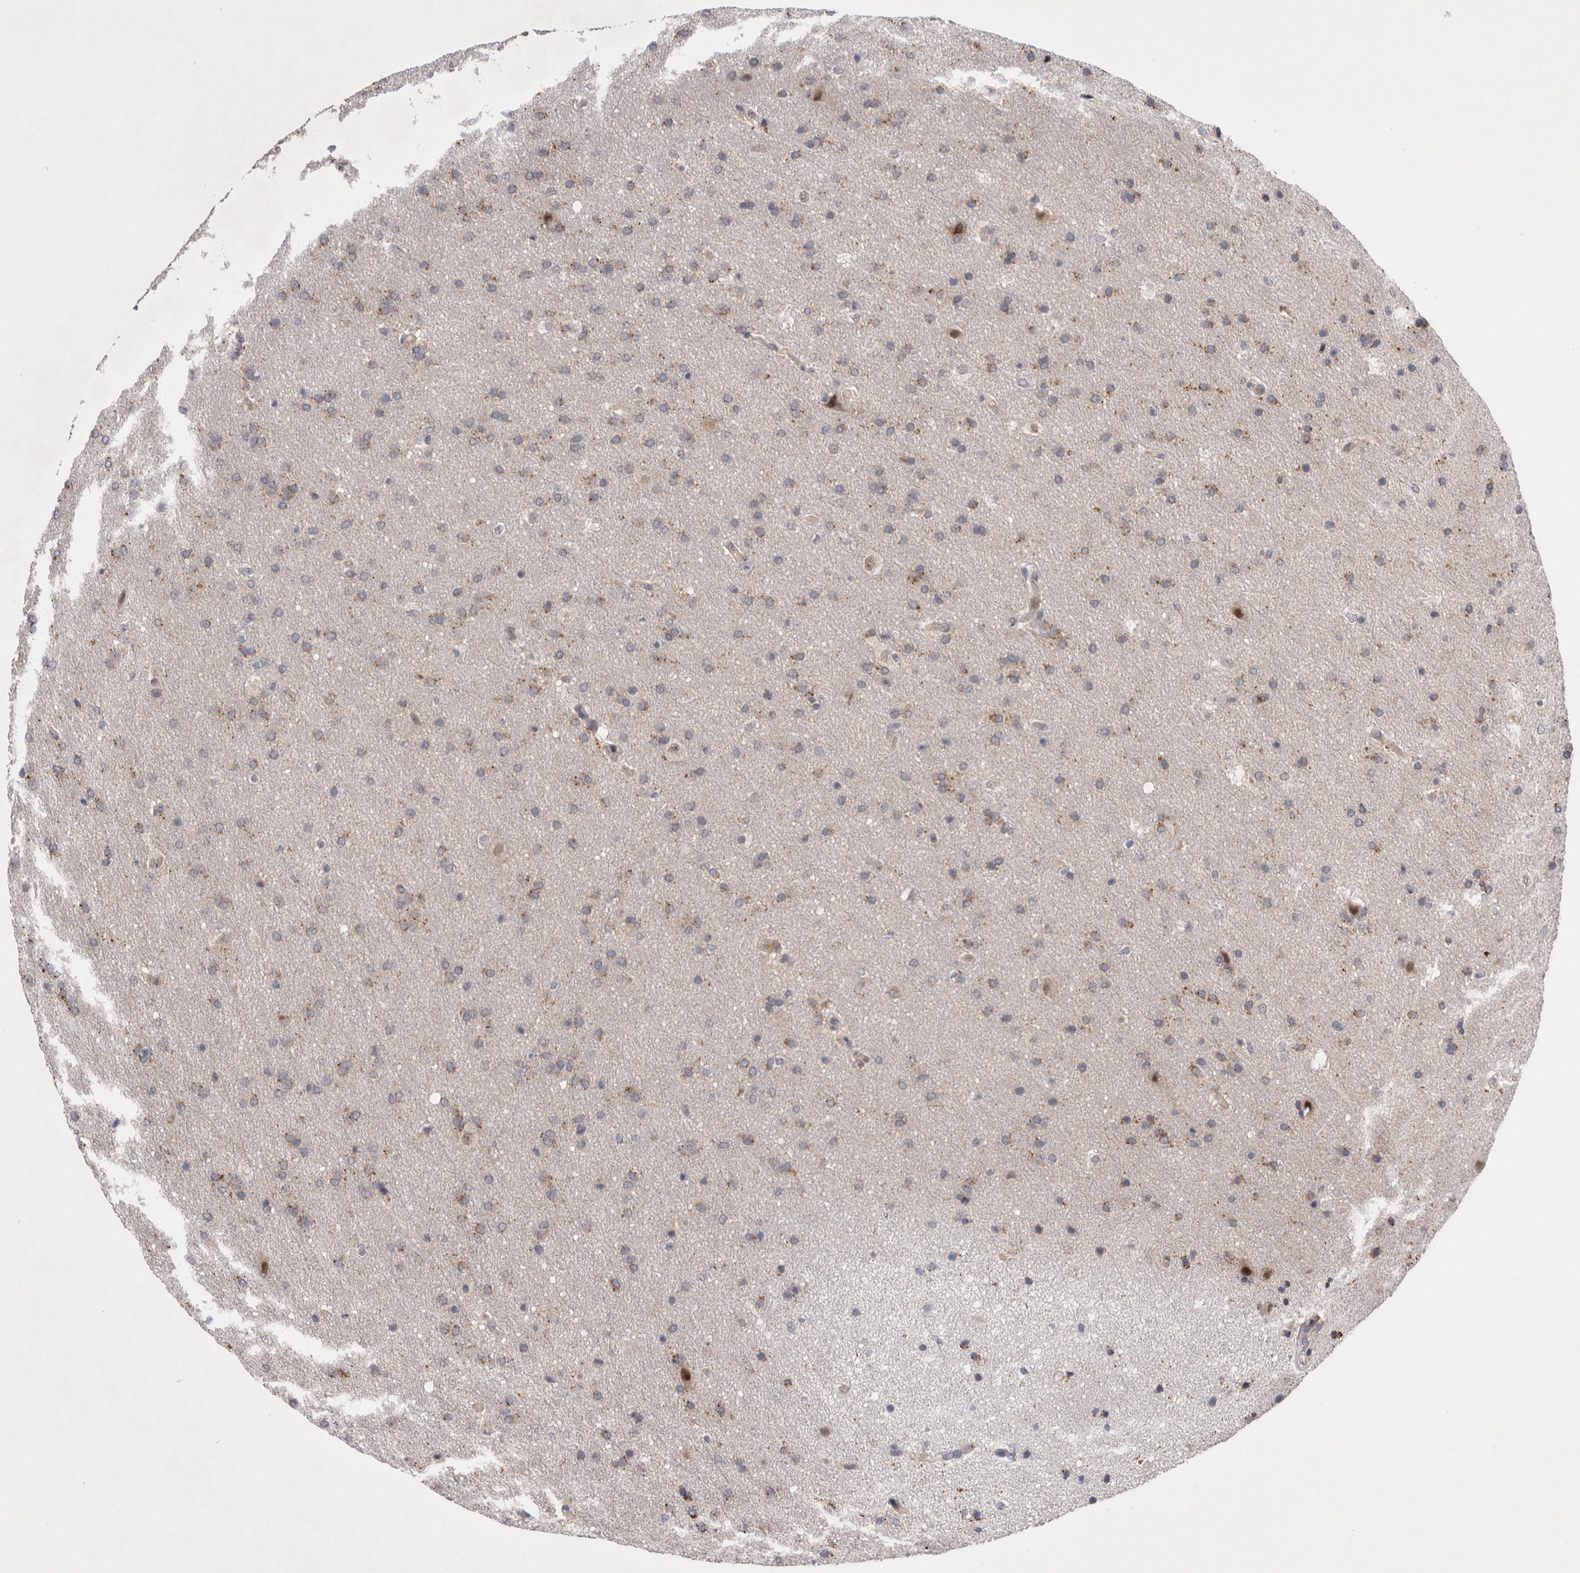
{"staining": {"intensity": "weak", "quantity": "25%-75%", "location": "cytoplasmic/membranous"}, "tissue": "glioma", "cell_type": "Tumor cells", "image_type": "cancer", "snomed": [{"axis": "morphology", "description": "Glioma, malignant, Low grade"}, {"axis": "topography", "description": "Brain"}], "caption": "A brown stain shows weak cytoplasmic/membranous staining of a protein in glioma tumor cells. The staining was performed using DAB, with brown indicating positive protein expression. Nuclei are stained blue with hematoxylin.", "gene": "MRPL37", "patient": {"sex": "female", "age": 37}}